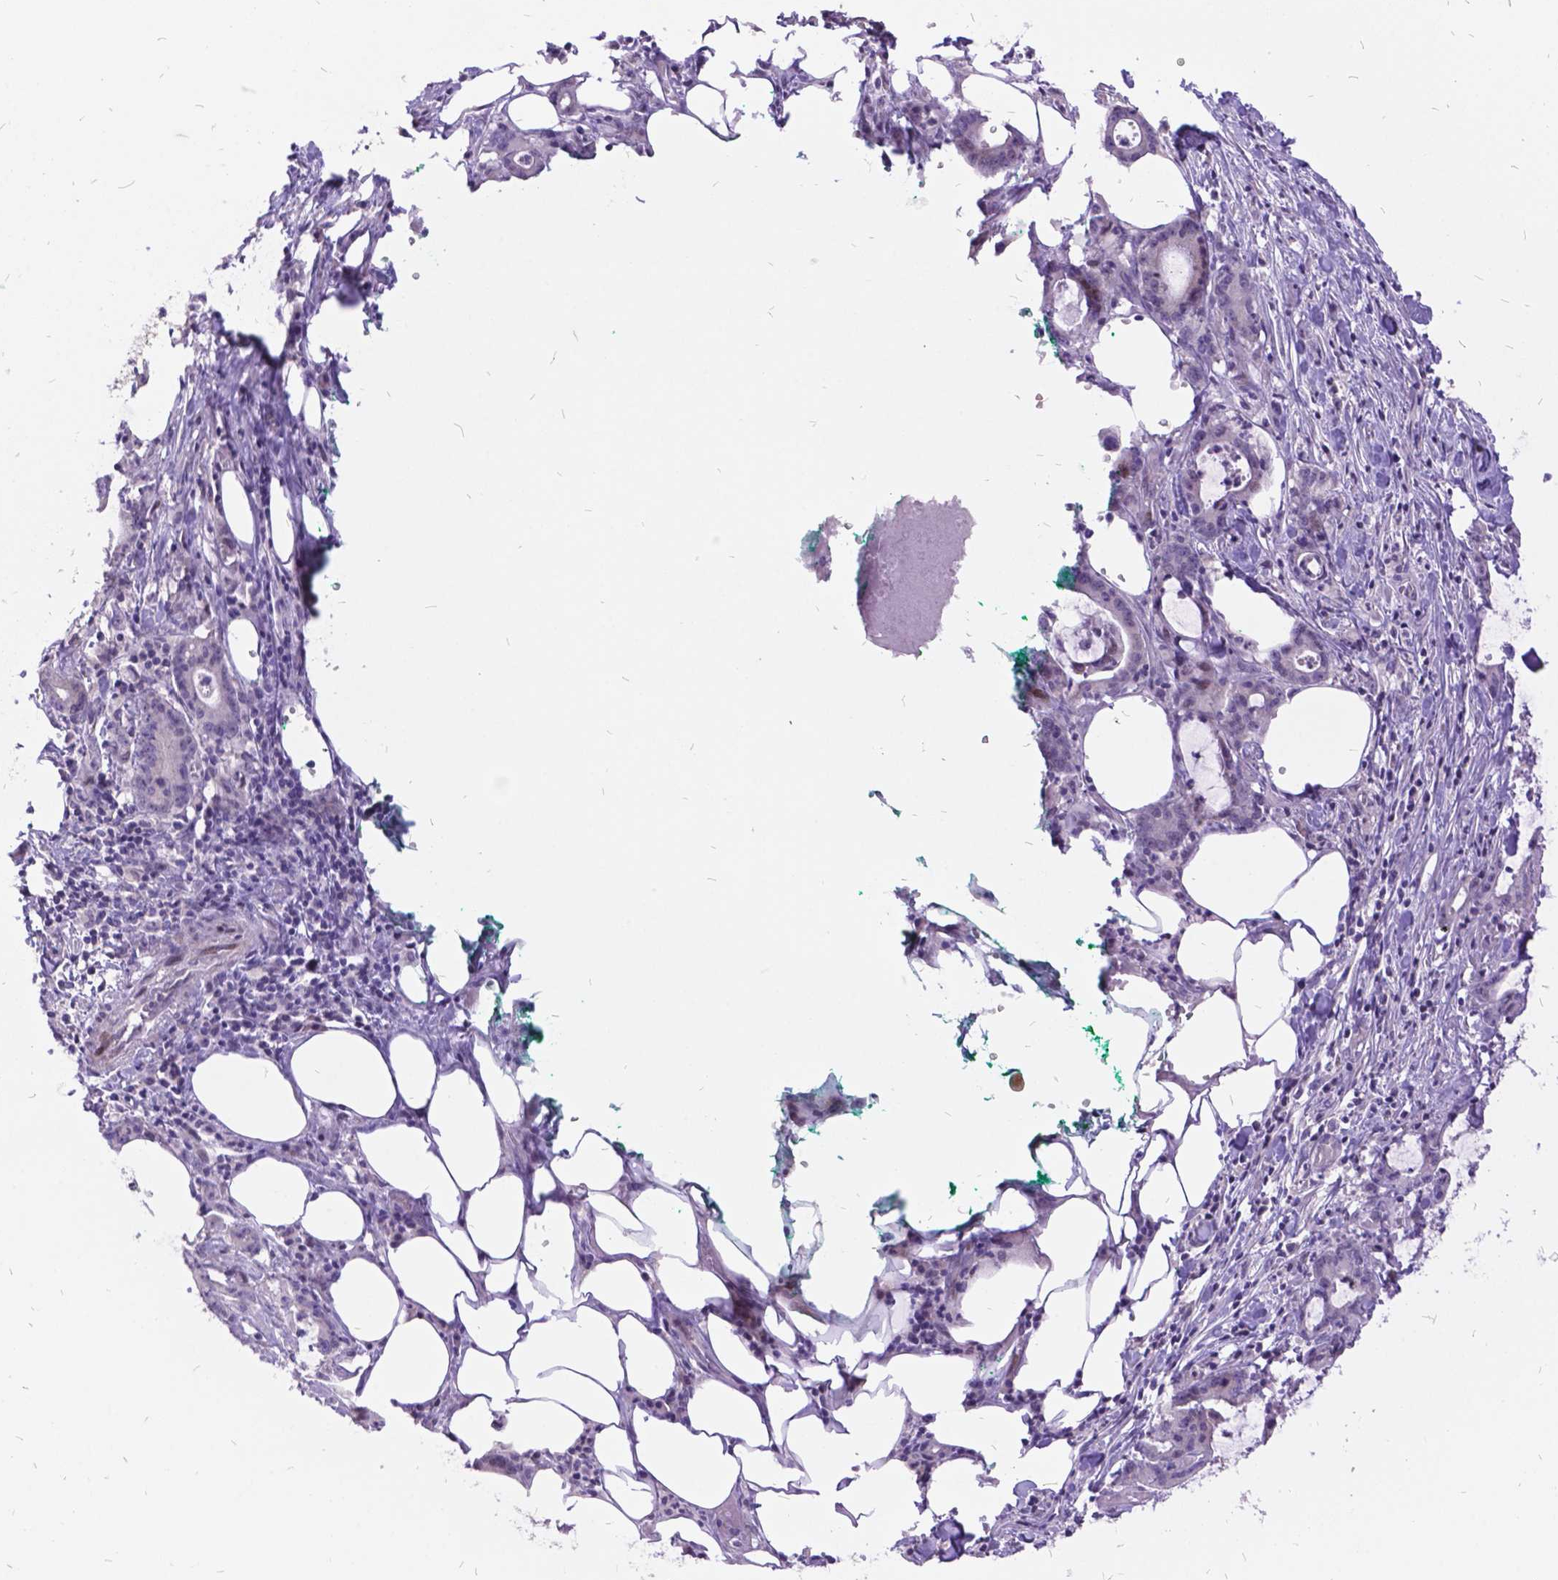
{"staining": {"intensity": "negative", "quantity": "none", "location": "none"}, "tissue": "stomach cancer", "cell_type": "Tumor cells", "image_type": "cancer", "snomed": [{"axis": "morphology", "description": "Adenocarcinoma, NOS"}, {"axis": "topography", "description": "Stomach, upper"}], "caption": "IHC of human adenocarcinoma (stomach) reveals no staining in tumor cells.", "gene": "ITGB6", "patient": {"sex": "male", "age": 68}}